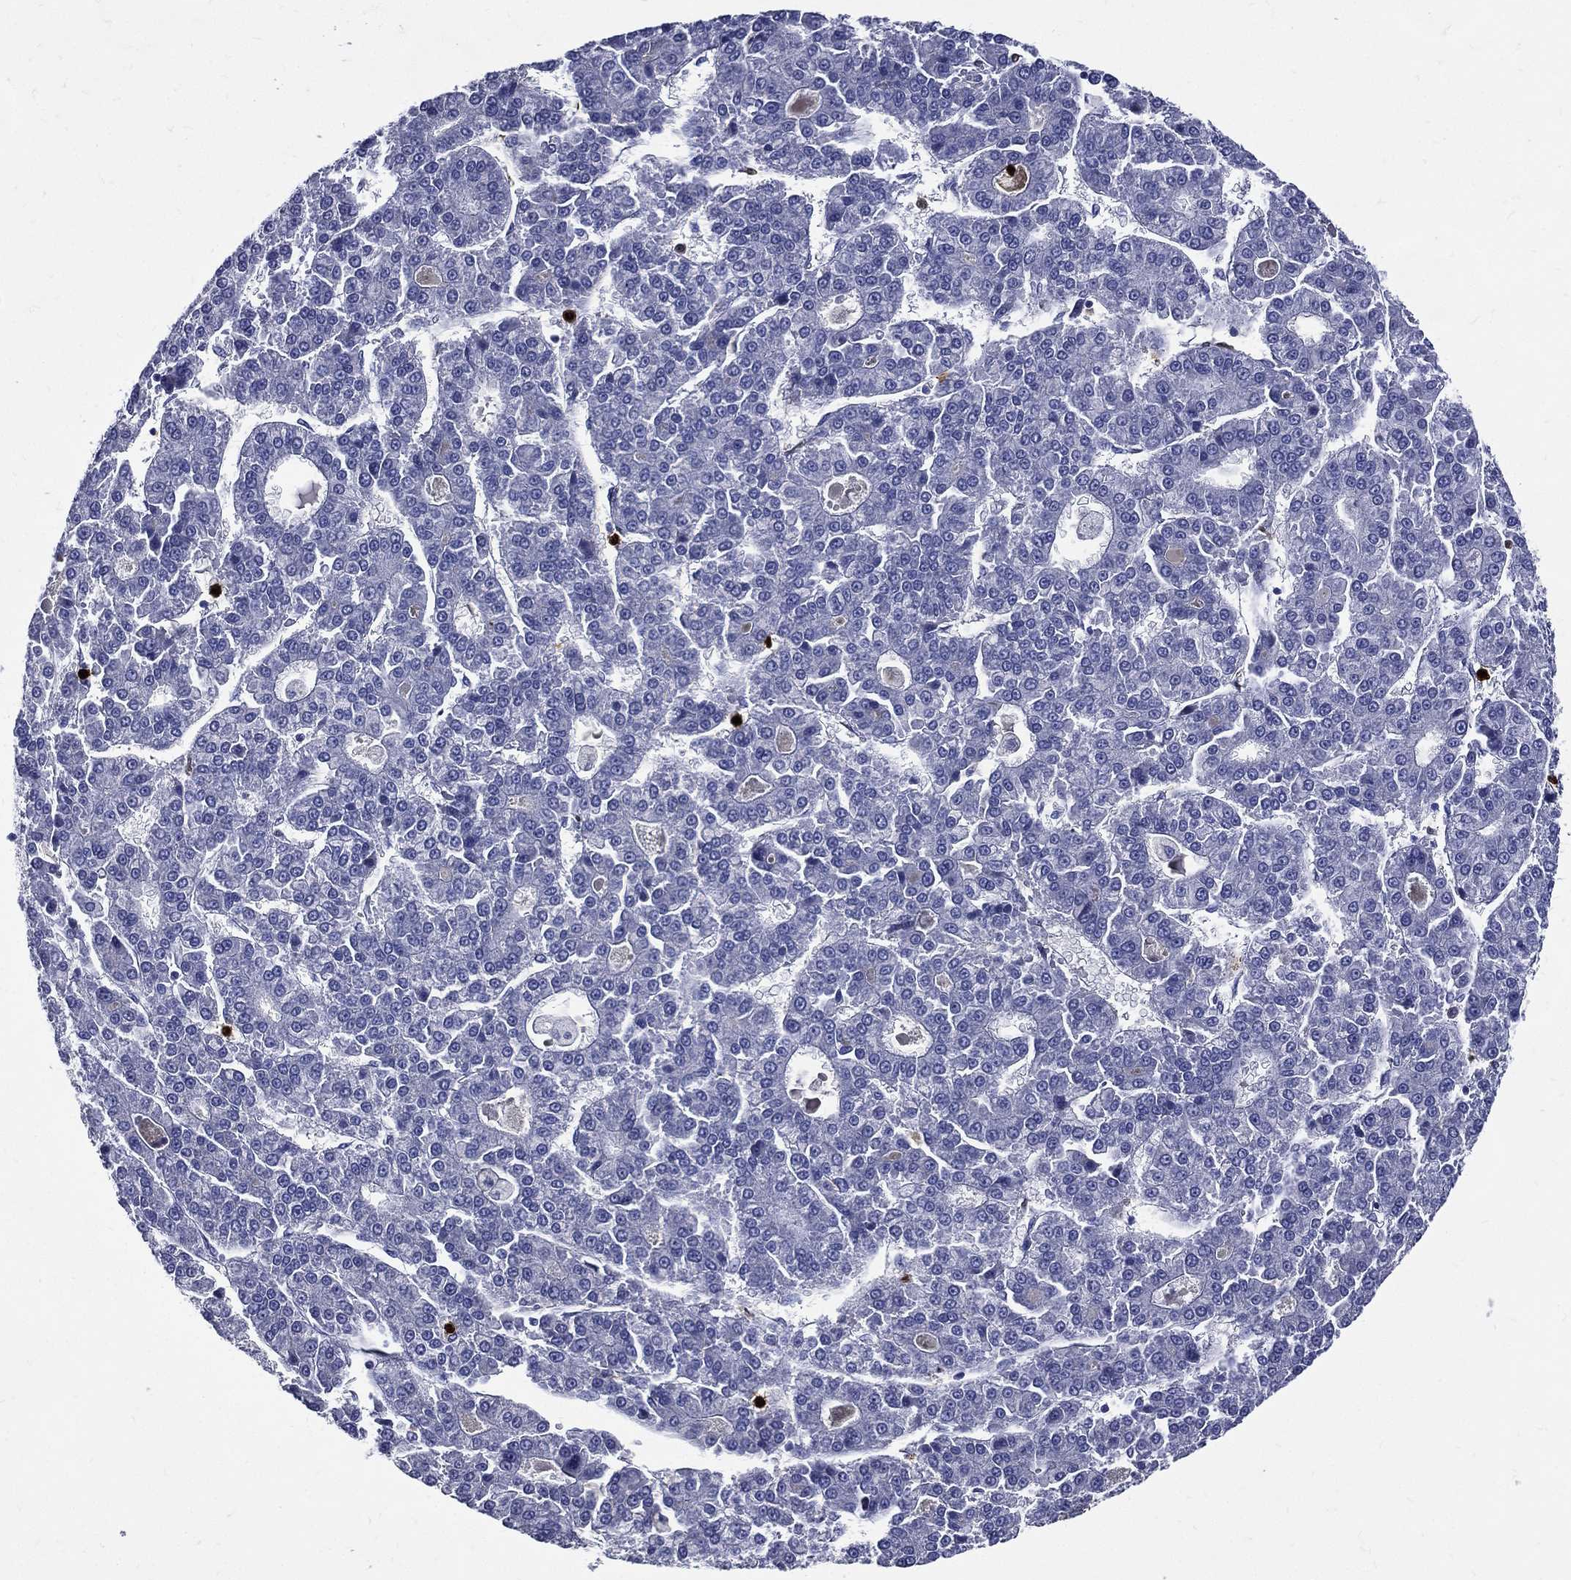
{"staining": {"intensity": "negative", "quantity": "none", "location": "none"}, "tissue": "liver cancer", "cell_type": "Tumor cells", "image_type": "cancer", "snomed": [{"axis": "morphology", "description": "Carcinoma, Hepatocellular, NOS"}, {"axis": "topography", "description": "Liver"}], "caption": "Histopathology image shows no significant protein expression in tumor cells of liver hepatocellular carcinoma.", "gene": "GPR171", "patient": {"sex": "male", "age": 70}}